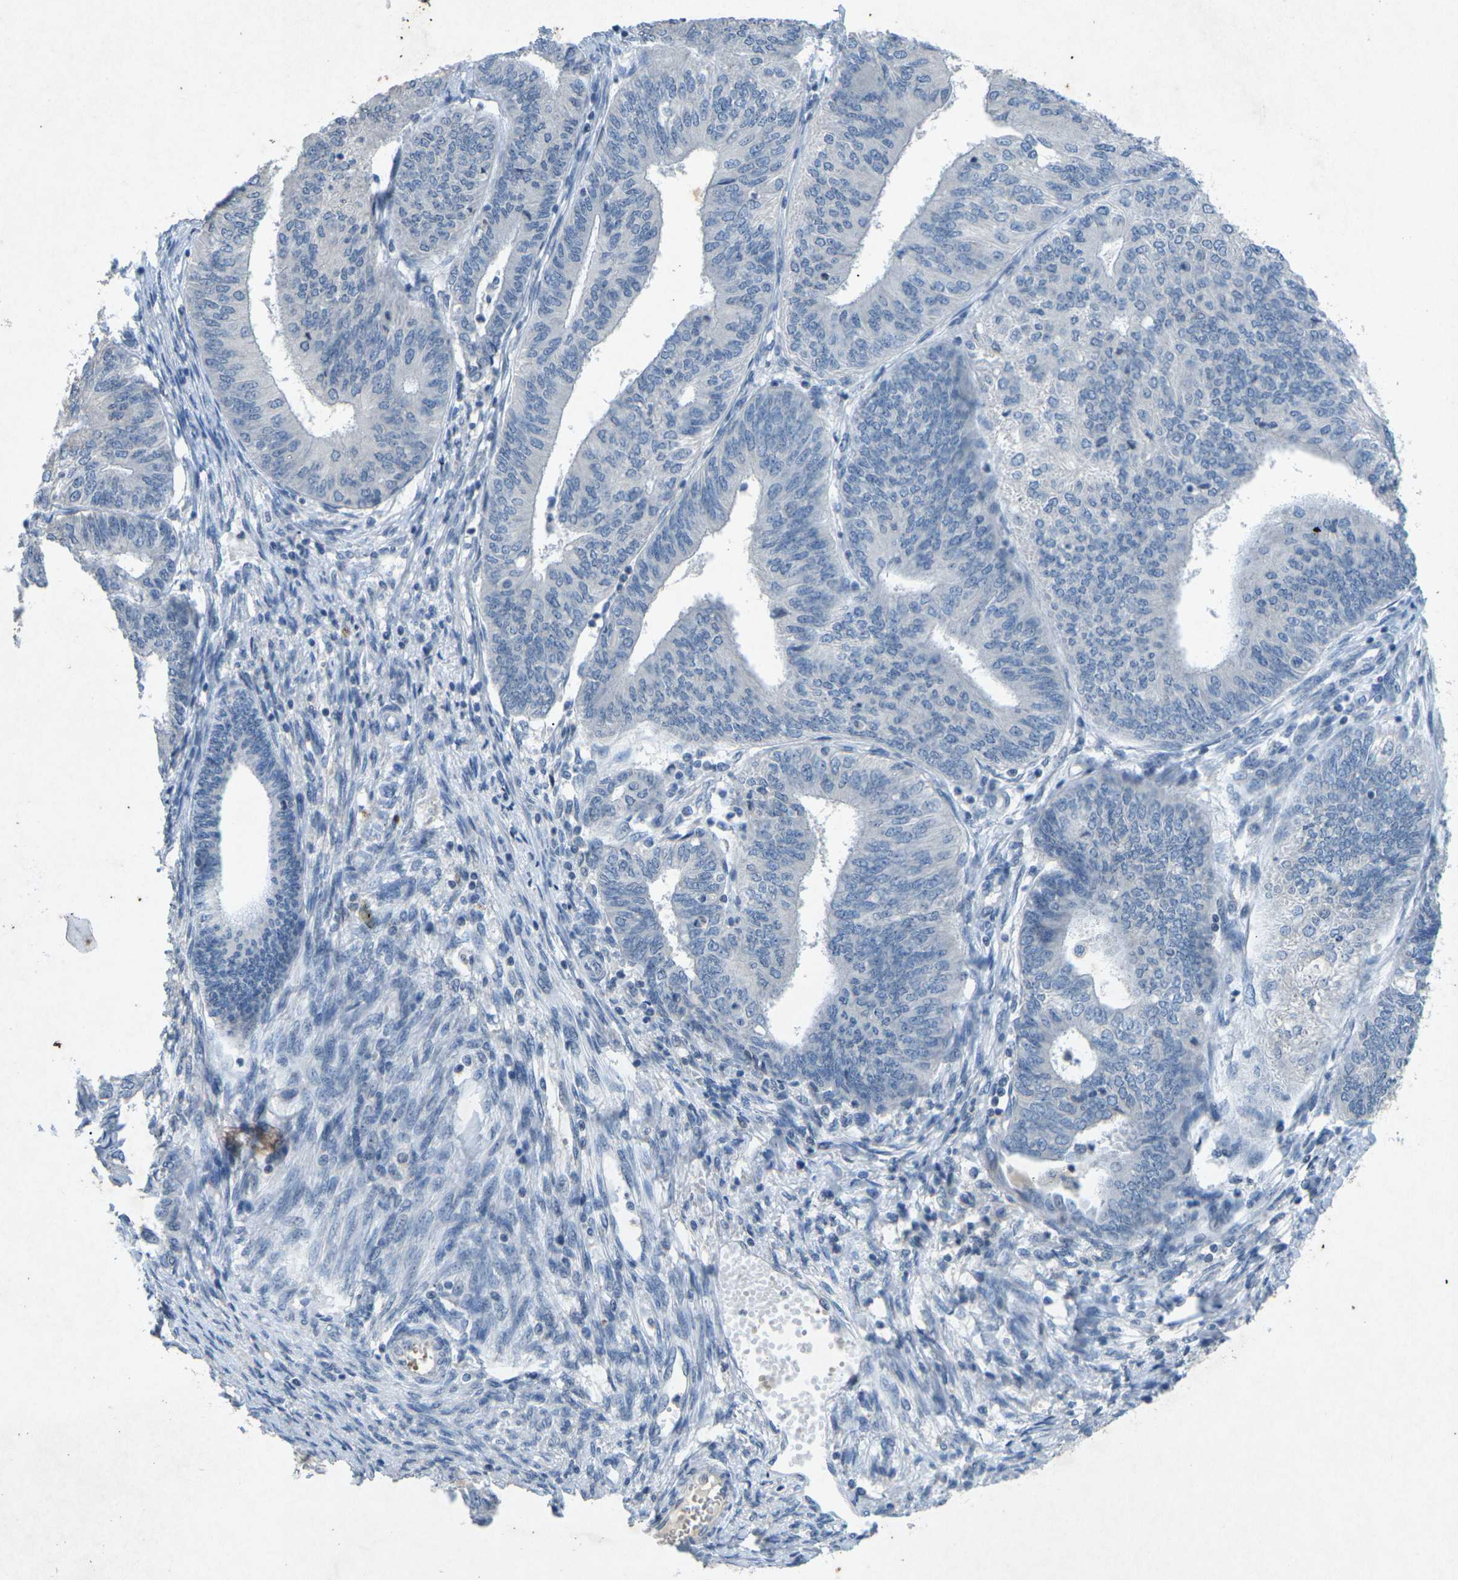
{"staining": {"intensity": "negative", "quantity": "none", "location": "none"}, "tissue": "endometrial cancer", "cell_type": "Tumor cells", "image_type": "cancer", "snomed": [{"axis": "morphology", "description": "Adenocarcinoma, NOS"}, {"axis": "topography", "description": "Endometrium"}], "caption": "Tumor cells are negative for protein expression in human adenocarcinoma (endometrial). Brightfield microscopy of immunohistochemistry stained with DAB (brown) and hematoxylin (blue), captured at high magnification.", "gene": "A1BG", "patient": {"sex": "female", "age": 58}}